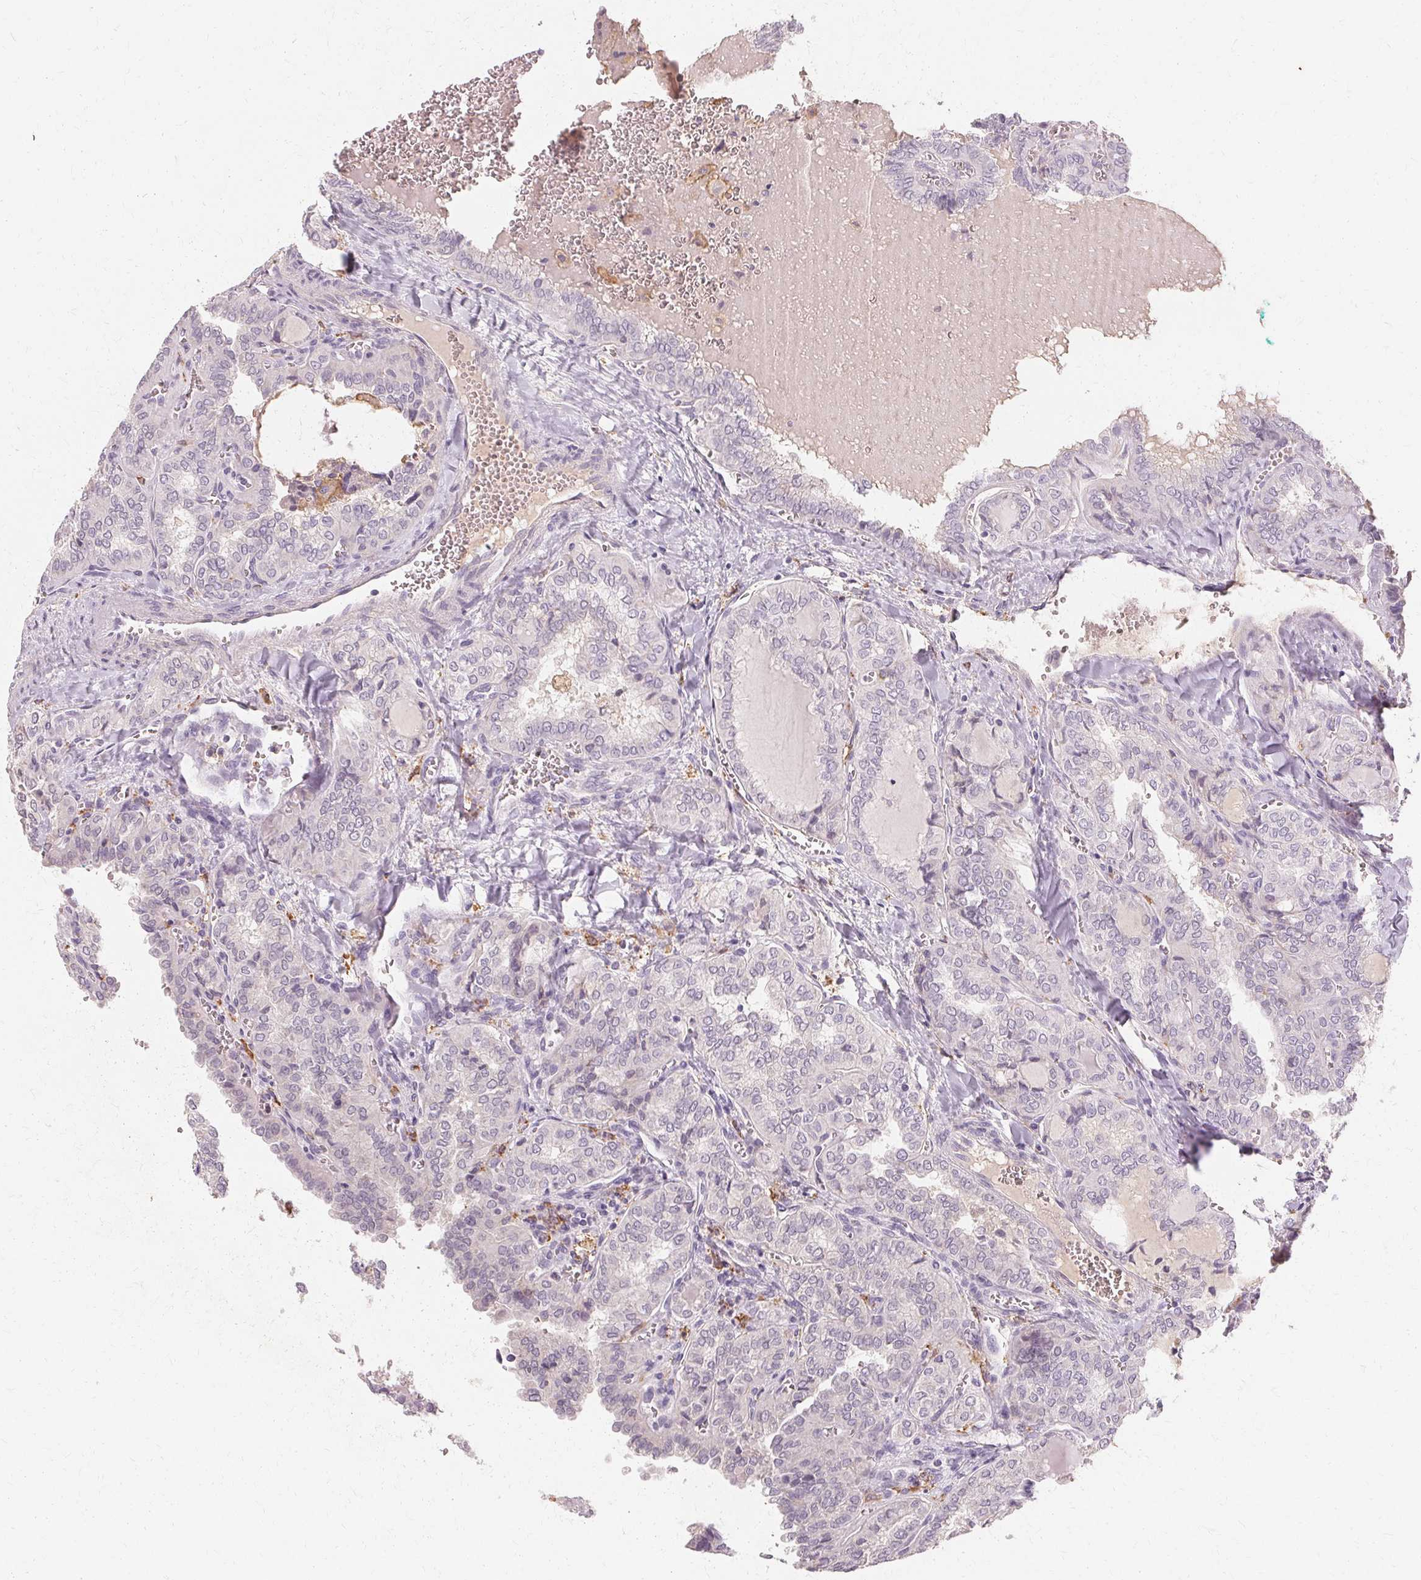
{"staining": {"intensity": "negative", "quantity": "none", "location": "none"}, "tissue": "thyroid cancer", "cell_type": "Tumor cells", "image_type": "cancer", "snomed": [{"axis": "morphology", "description": "Papillary adenocarcinoma, NOS"}, {"axis": "topography", "description": "Thyroid gland"}], "caption": "High magnification brightfield microscopy of thyroid papillary adenocarcinoma stained with DAB (3,3'-diaminobenzidine) (brown) and counterstained with hematoxylin (blue): tumor cells show no significant expression. The staining is performed using DAB brown chromogen with nuclei counter-stained in using hematoxylin.", "gene": "IFNGR1", "patient": {"sex": "female", "age": 41}}